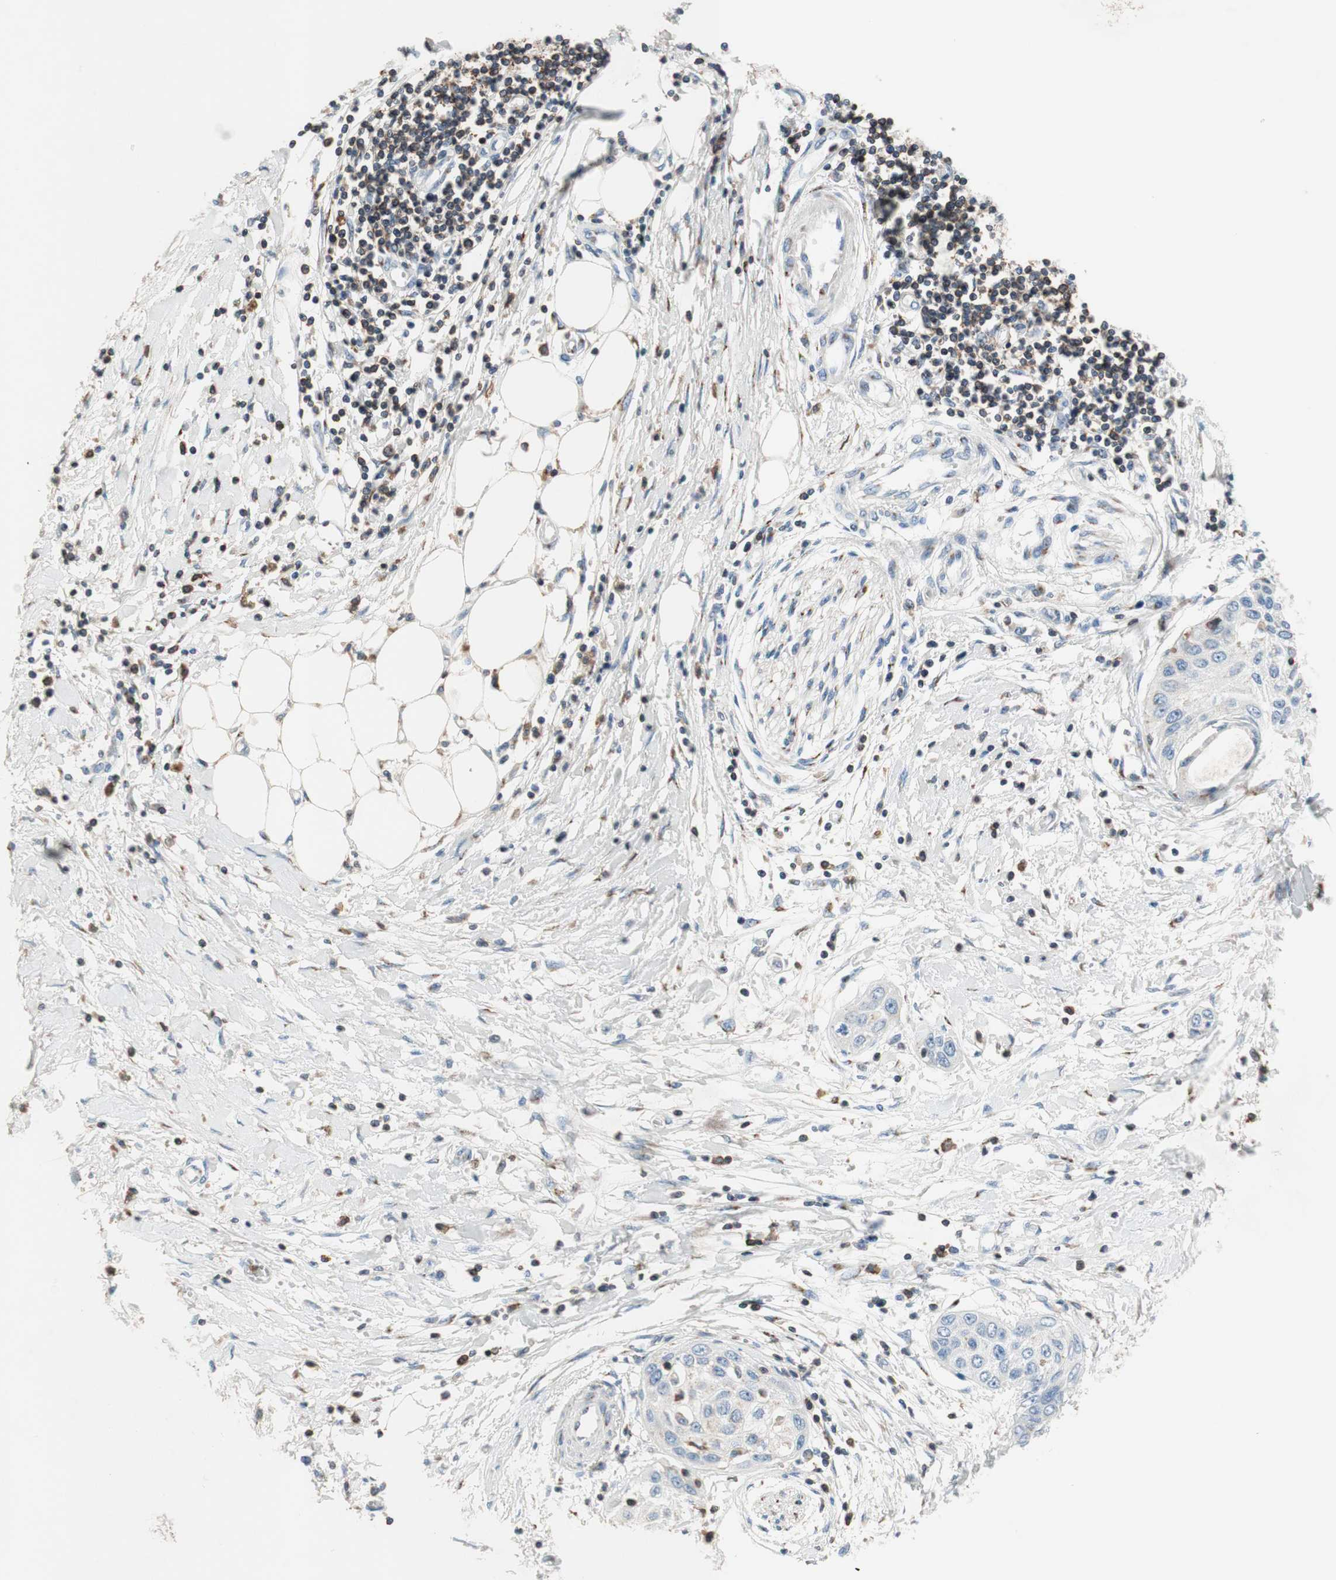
{"staining": {"intensity": "negative", "quantity": "none", "location": "none"}, "tissue": "pancreatic cancer", "cell_type": "Tumor cells", "image_type": "cancer", "snomed": [{"axis": "morphology", "description": "Adenocarcinoma, NOS"}, {"axis": "topography", "description": "Pancreas"}], "caption": "Pancreatic cancer stained for a protein using immunohistochemistry (IHC) exhibits no staining tumor cells.", "gene": "SPINK6", "patient": {"sex": "female", "age": 70}}